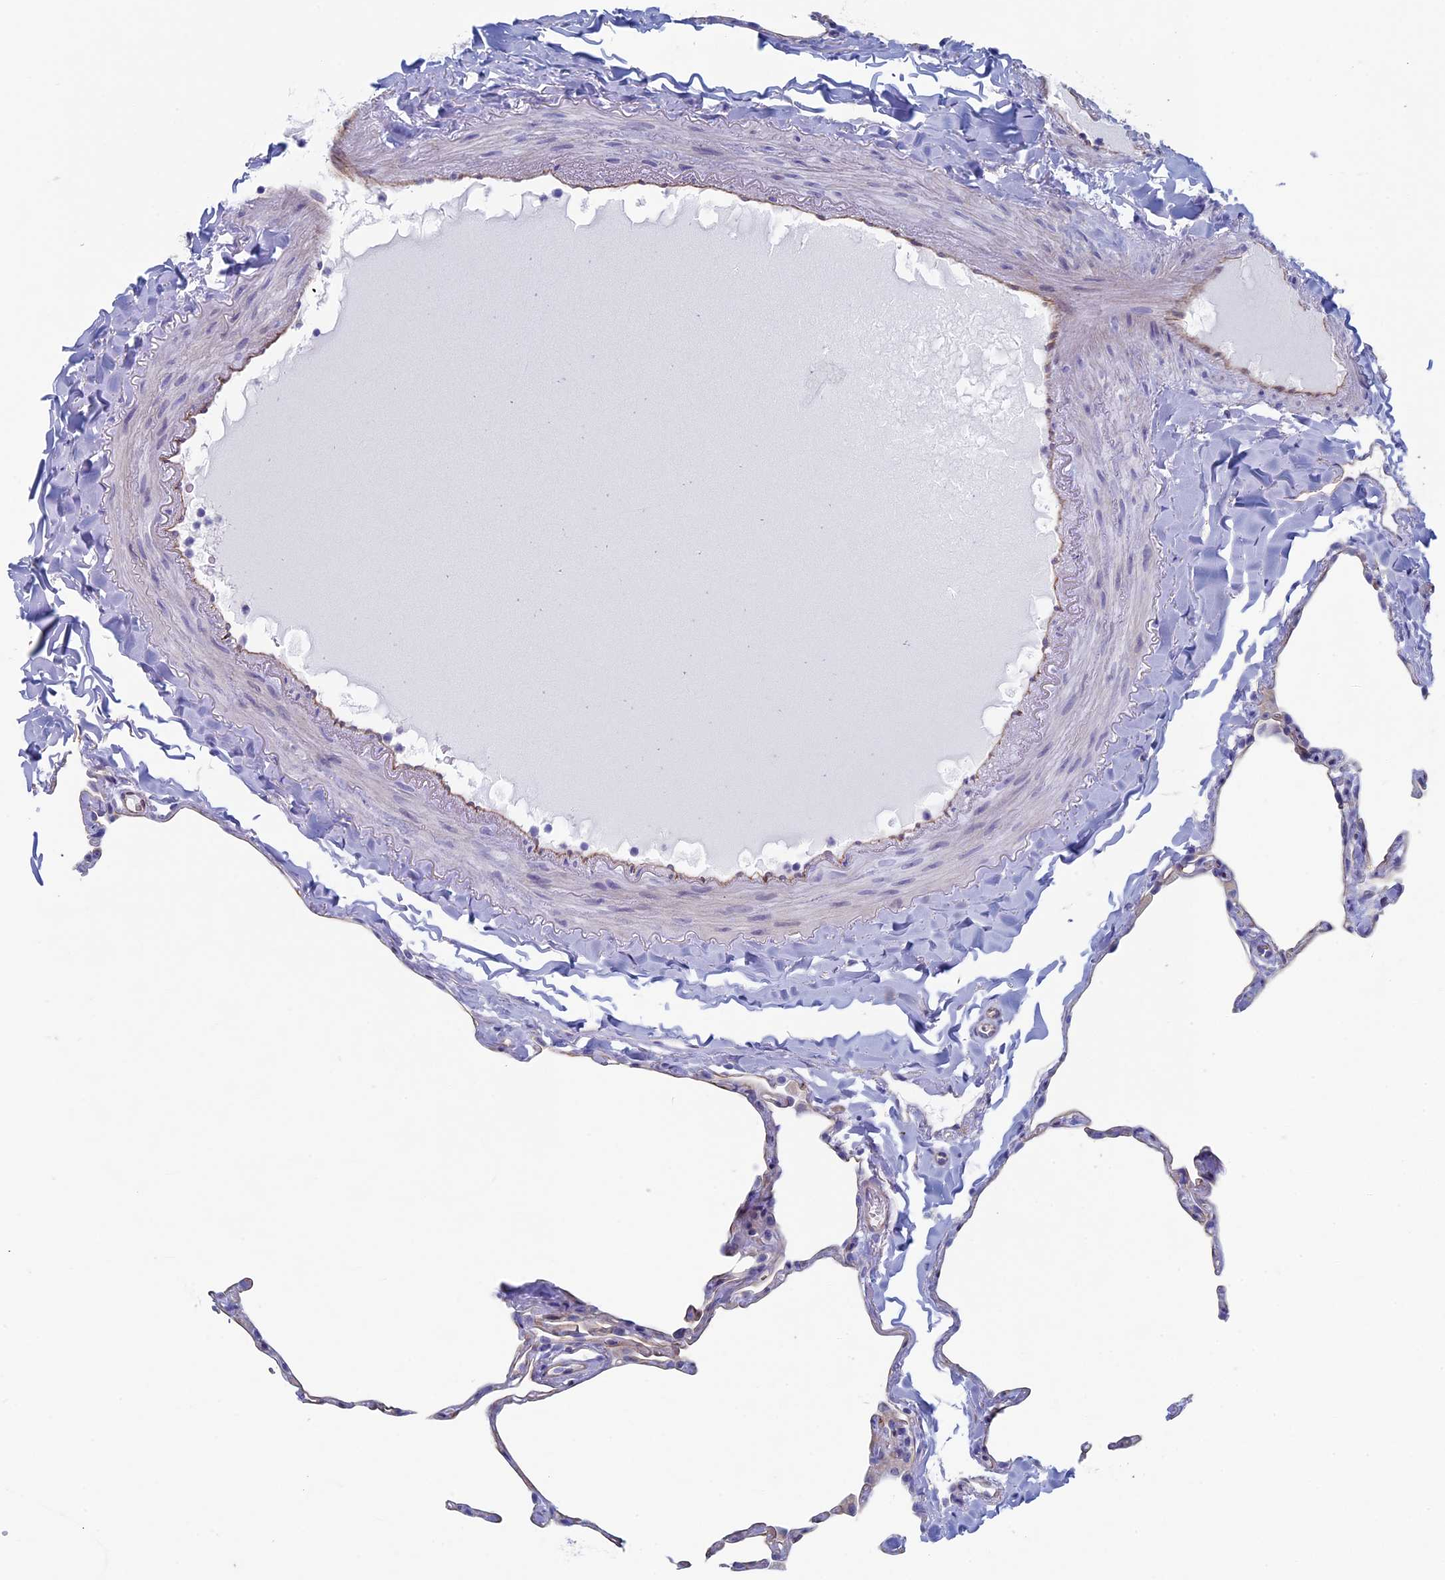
{"staining": {"intensity": "negative", "quantity": "none", "location": "none"}, "tissue": "lung", "cell_type": "Alveolar cells", "image_type": "normal", "snomed": [{"axis": "morphology", "description": "Normal tissue, NOS"}, {"axis": "topography", "description": "Lung"}], "caption": "An image of human lung is negative for staining in alveolar cells.", "gene": "MAGEB6", "patient": {"sex": "male", "age": 65}}